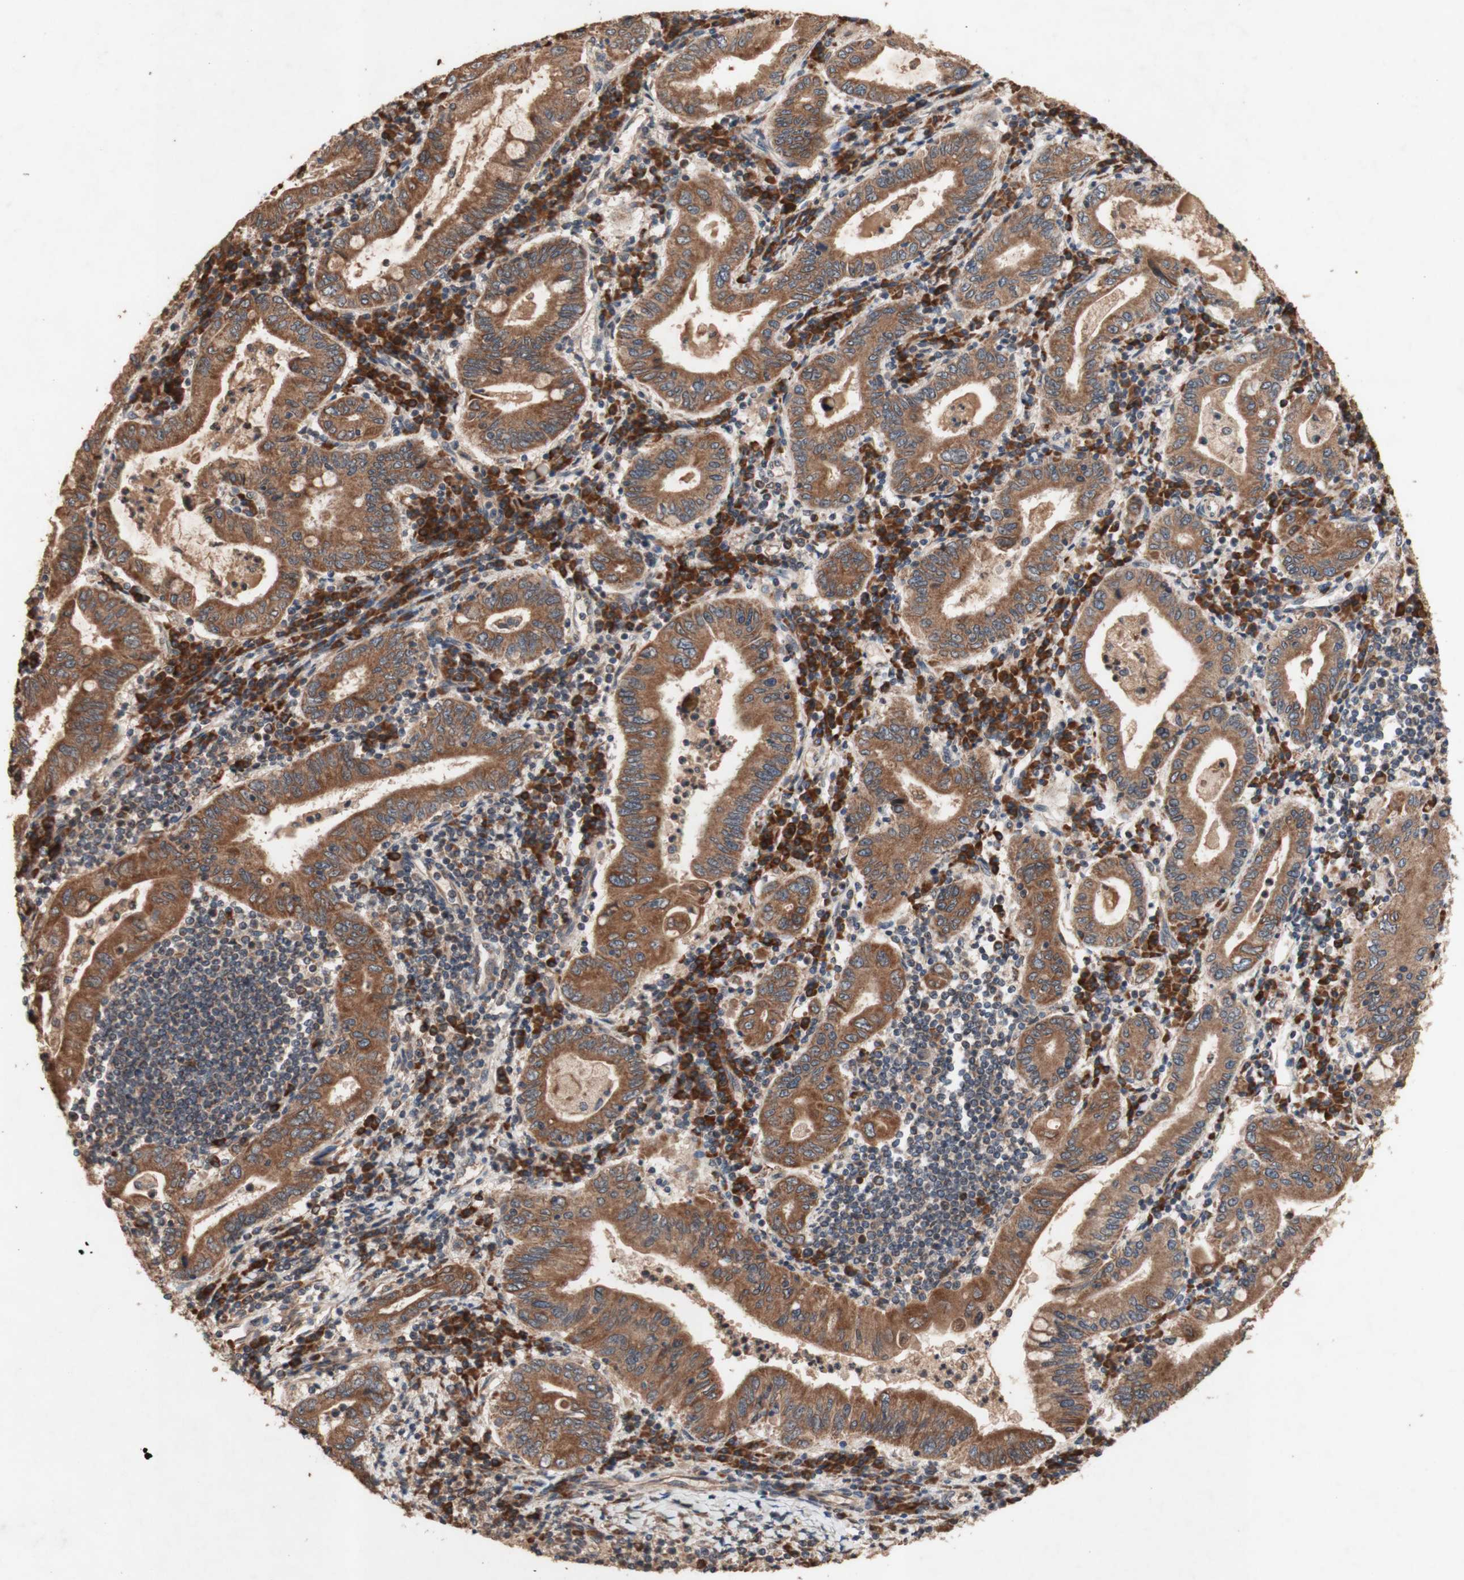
{"staining": {"intensity": "strong", "quantity": ">75%", "location": "cytoplasmic/membranous"}, "tissue": "stomach cancer", "cell_type": "Tumor cells", "image_type": "cancer", "snomed": [{"axis": "morphology", "description": "Normal tissue, NOS"}, {"axis": "morphology", "description": "Adenocarcinoma, NOS"}, {"axis": "topography", "description": "Esophagus"}, {"axis": "topography", "description": "Stomach, upper"}, {"axis": "topography", "description": "Peripheral nerve tissue"}], "caption": "A micrograph of human stomach cancer stained for a protein exhibits strong cytoplasmic/membranous brown staining in tumor cells.", "gene": "DDOST", "patient": {"sex": "male", "age": 62}}